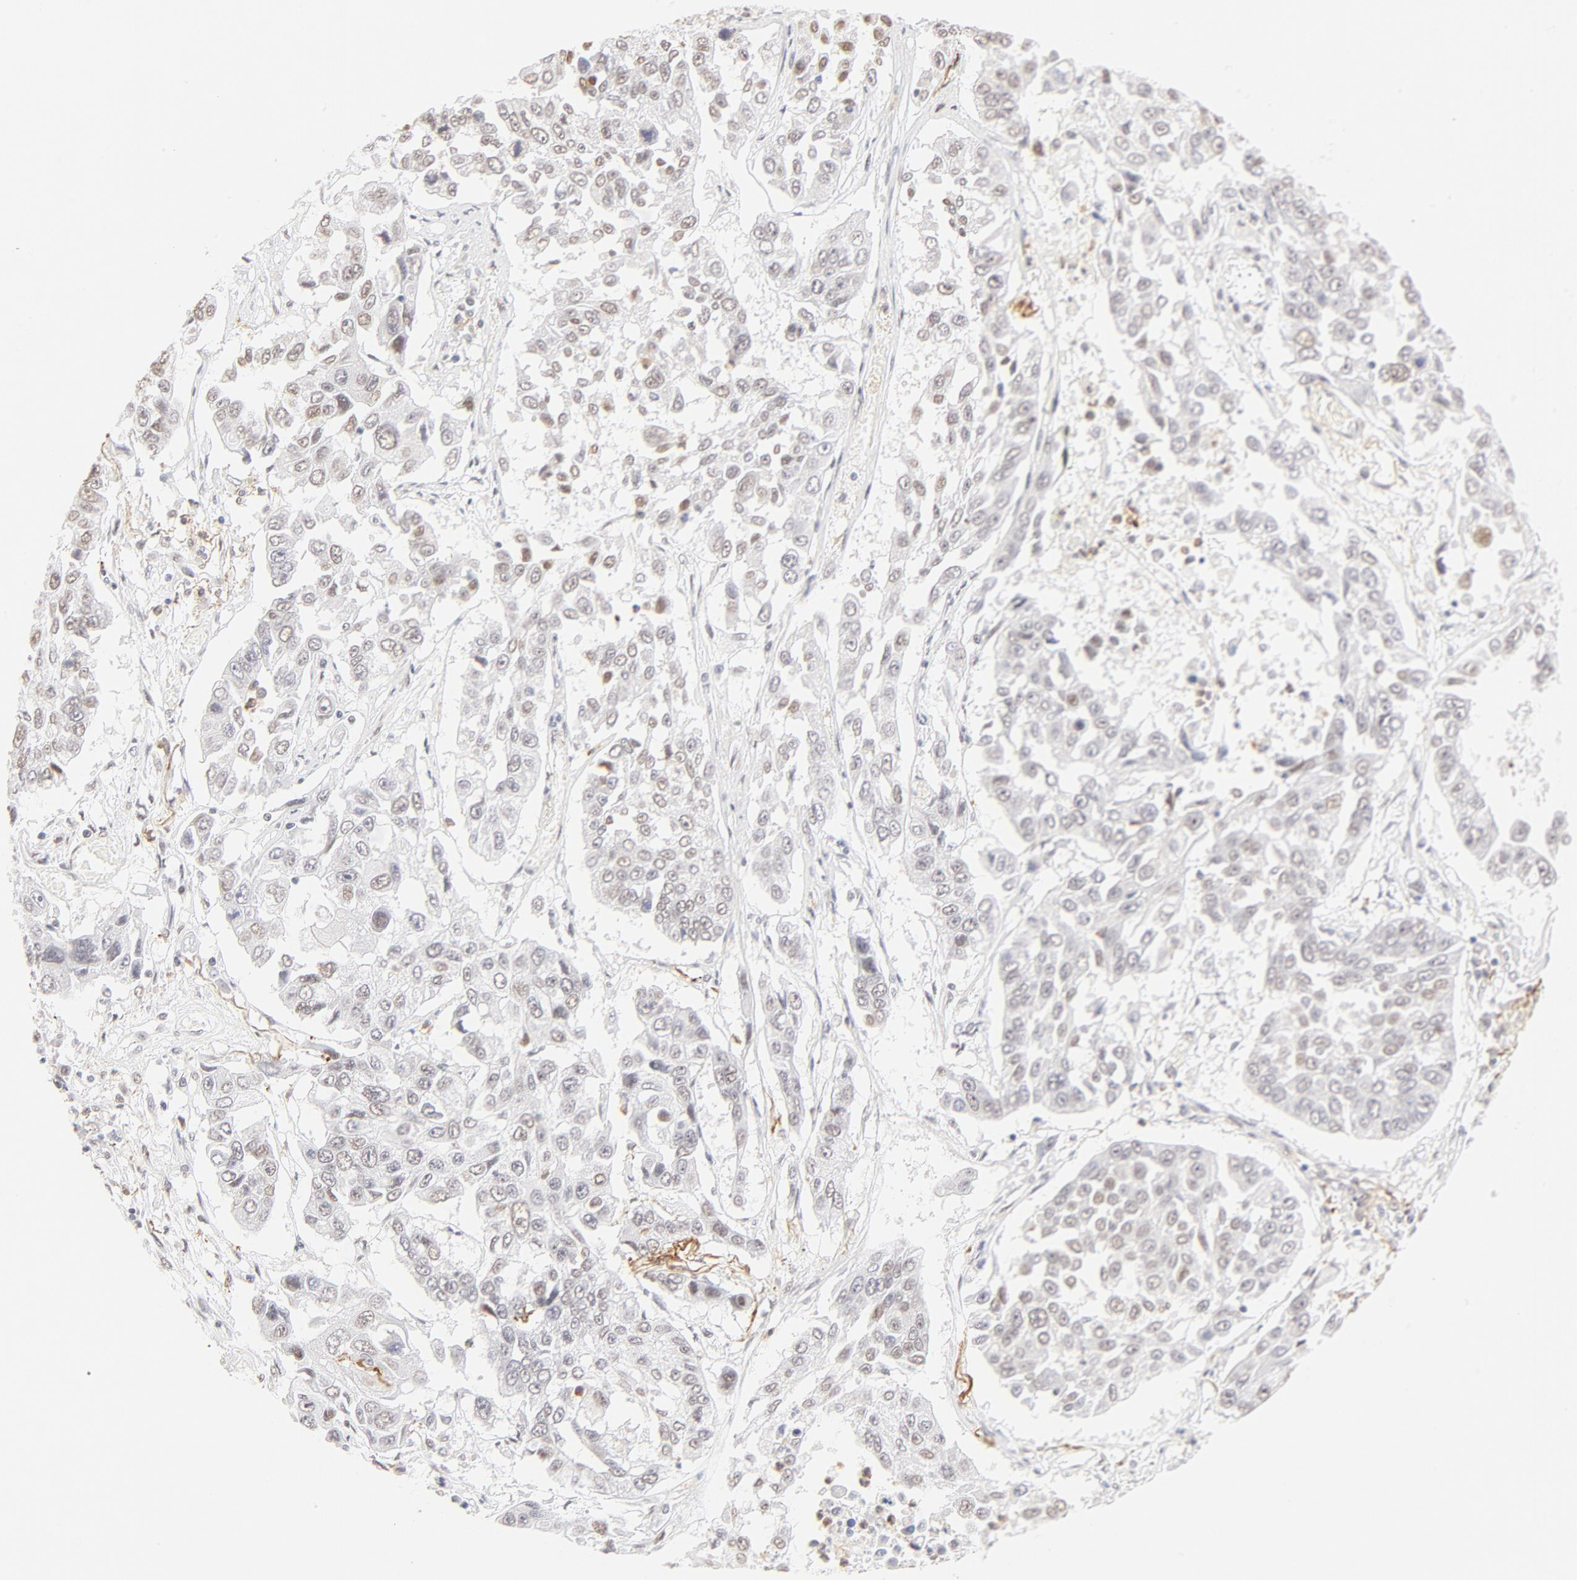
{"staining": {"intensity": "weak", "quantity": "<25%", "location": "nuclear"}, "tissue": "lung cancer", "cell_type": "Tumor cells", "image_type": "cancer", "snomed": [{"axis": "morphology", "description": "Squamous cell carcinoma, NOS"}, {"axis": "topography", "description": "Lung"}], "caption": "Photomicrograph shows no protein expression in tumor cells of lung squamous cell carcinoma tissue. (Brightfield microscopy of DAB (3,3'-diaminobenzidine) immunohistochemistry (IHC) at high magnification).", "gene": "PBX1", "patient": {"sex": "male", "age": 71}}